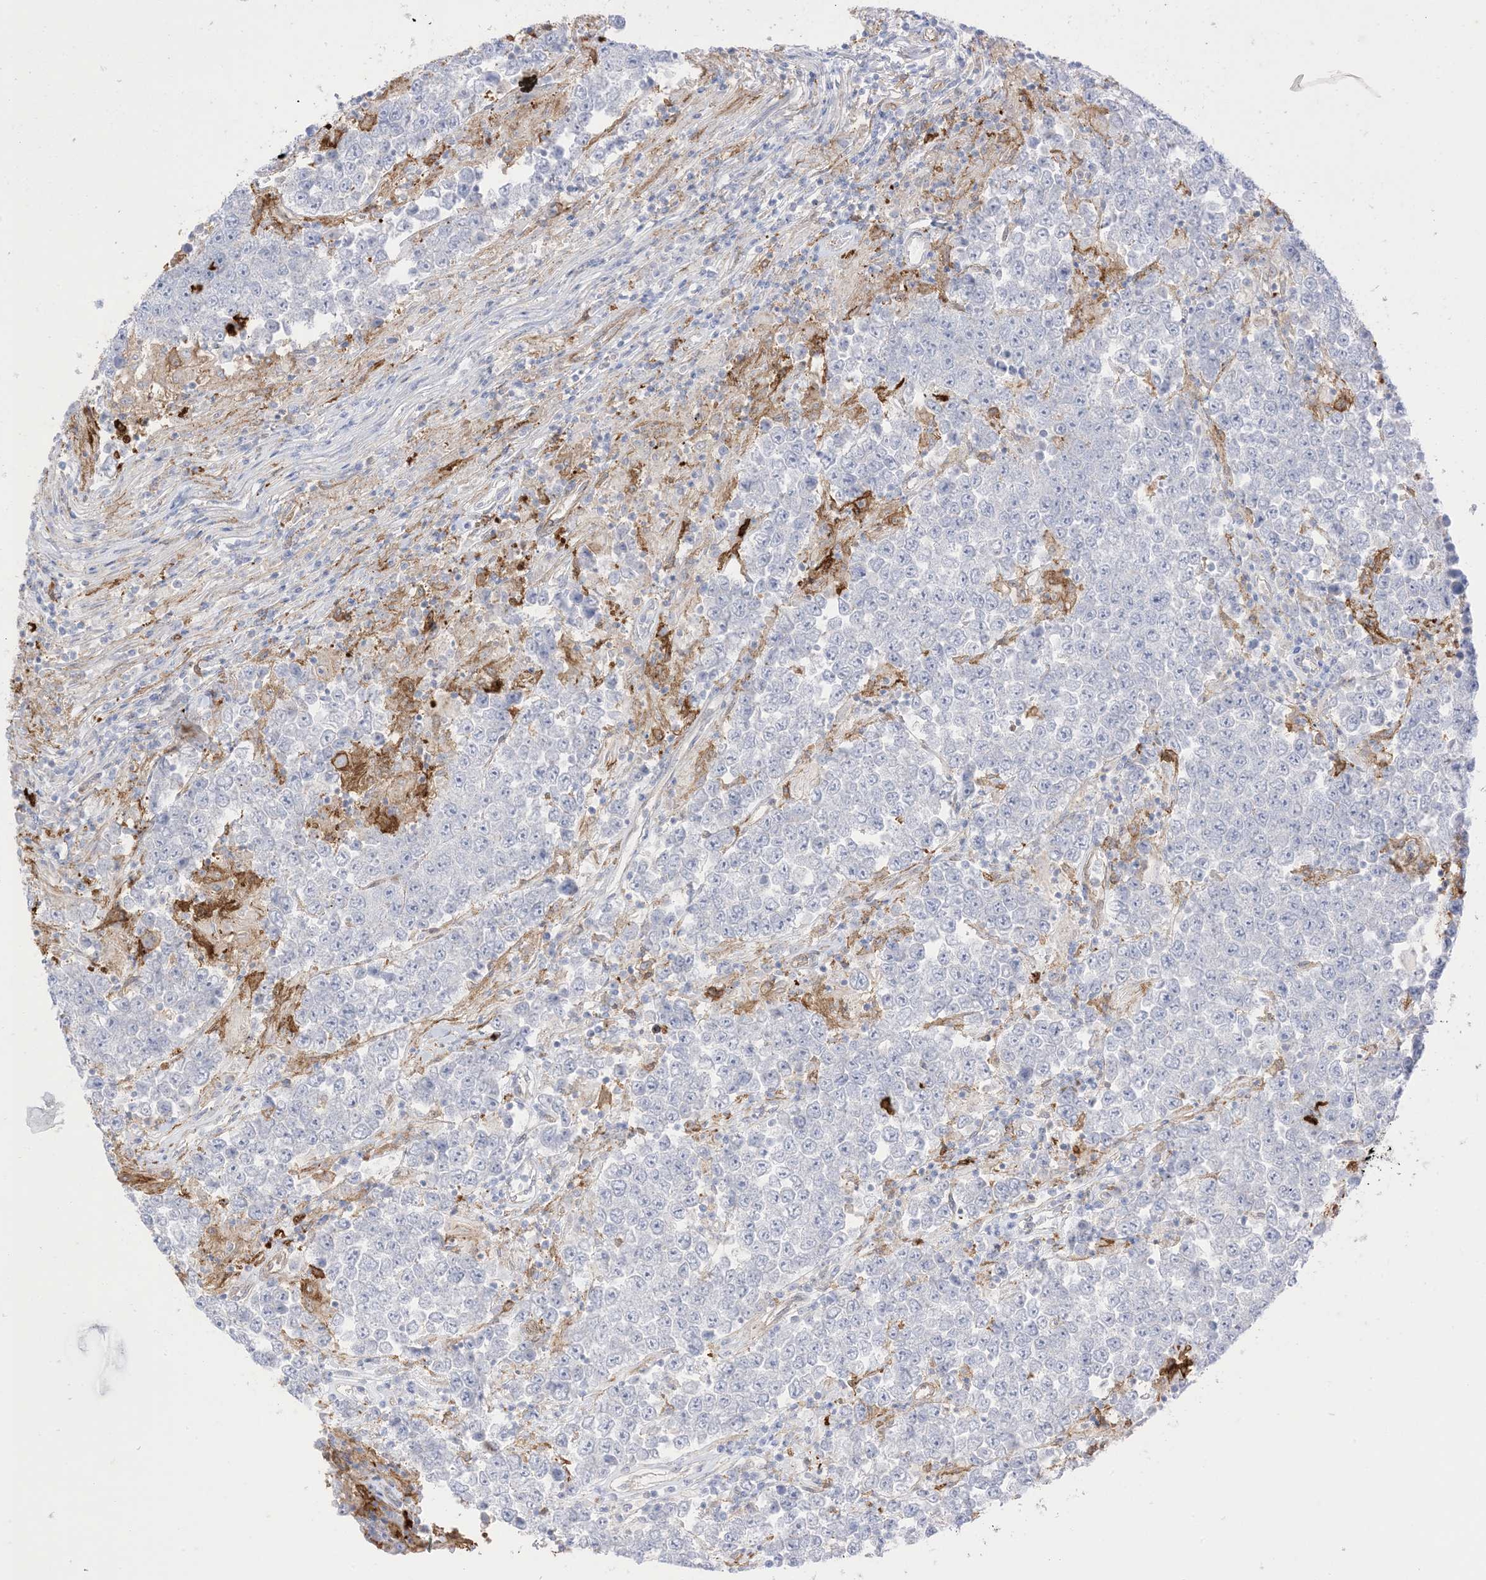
{"staining": {"intensity": "negative", "quantity": "none", "location": "none"}, "tissue": "testis cancer", "cell_type": "Tumor cells", "image_type": "cancer", "snomed": [{"axis": "morphology", "description": "Normal tissue, NOS"}, {"axis": "morphology", "description": "Urothelial carcinoma, High grade"}, {"axis": "morphology", "description": "Seminoma, NOS"}, {"axis": "morphology", "description": "Carcinoma, Embryonal, NOS"}, {"axis": "topography", "description": "Urinary bladder"}, {"axis": "topography", "description": "Testis"}], "caption": "This is an IHC image of seminoma (testis). There is no positivity in tumor cells.", "gene": "GSN", "patient": {"sex": "male", "age": 41}}